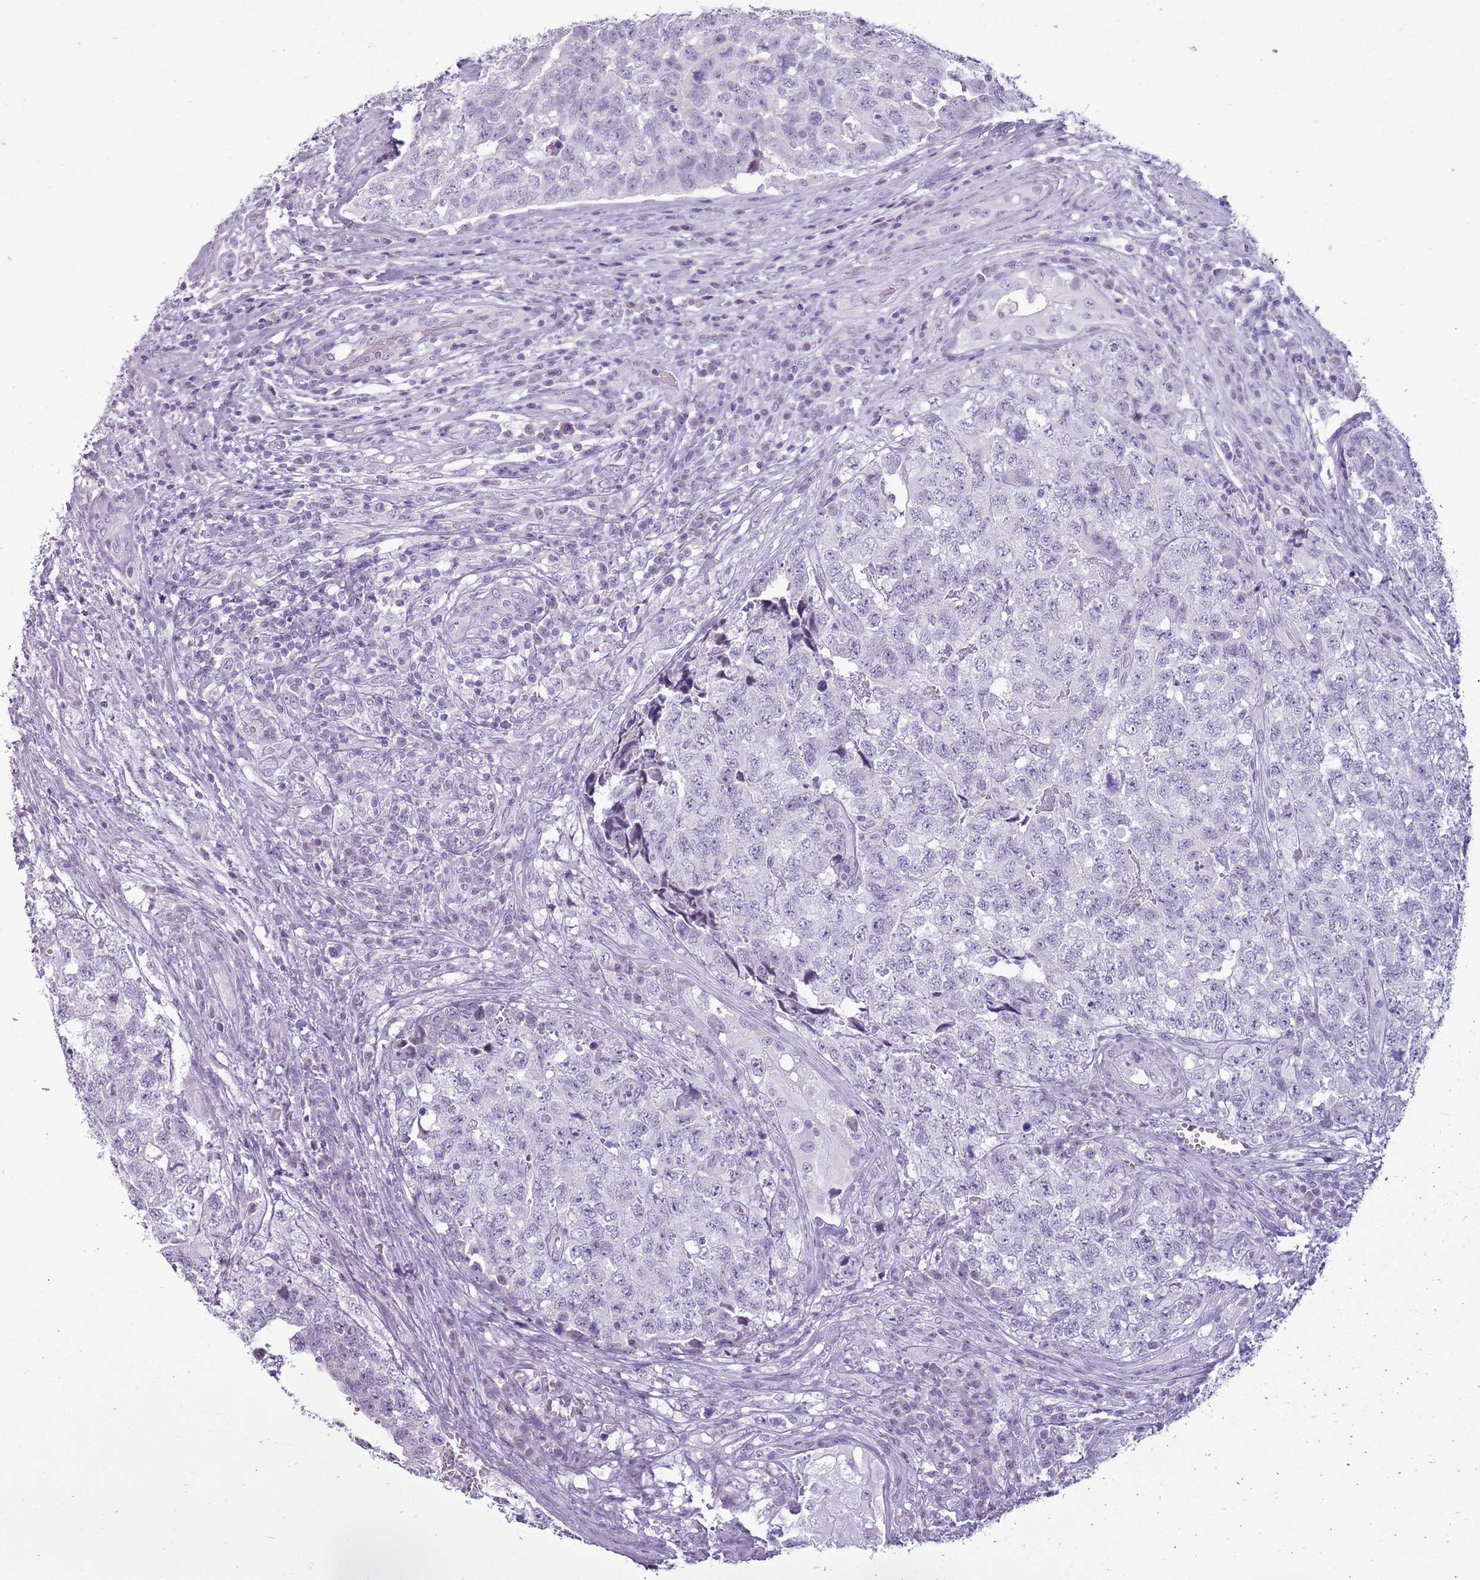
{"staining": {"intensity": "negative", "quantity": "none", "location": "none"}, "tissue": "testis cancer", "cell_type": "Tumor cells", "image_type": "cancer", "snomed": [{"axis": "morphology", "description": "Carcinoma, Embryonal, NOS"}, {"axis": "topography", "description": "Testis"}], "caption": "IHC image of neoplastic tissue: human testis embryonal carcinoma stained with DAB reveals no significant protein expression in tumor cells. (Stains: DAB (3,3'-diaminobenzidine) immunohistochemistry (IHC) with hematoxylin counter stain, Microscopy: brightfield microscopy at high magnification).", "gene": "RPL3L", "patient": {"sex": "male", "age": 31}}